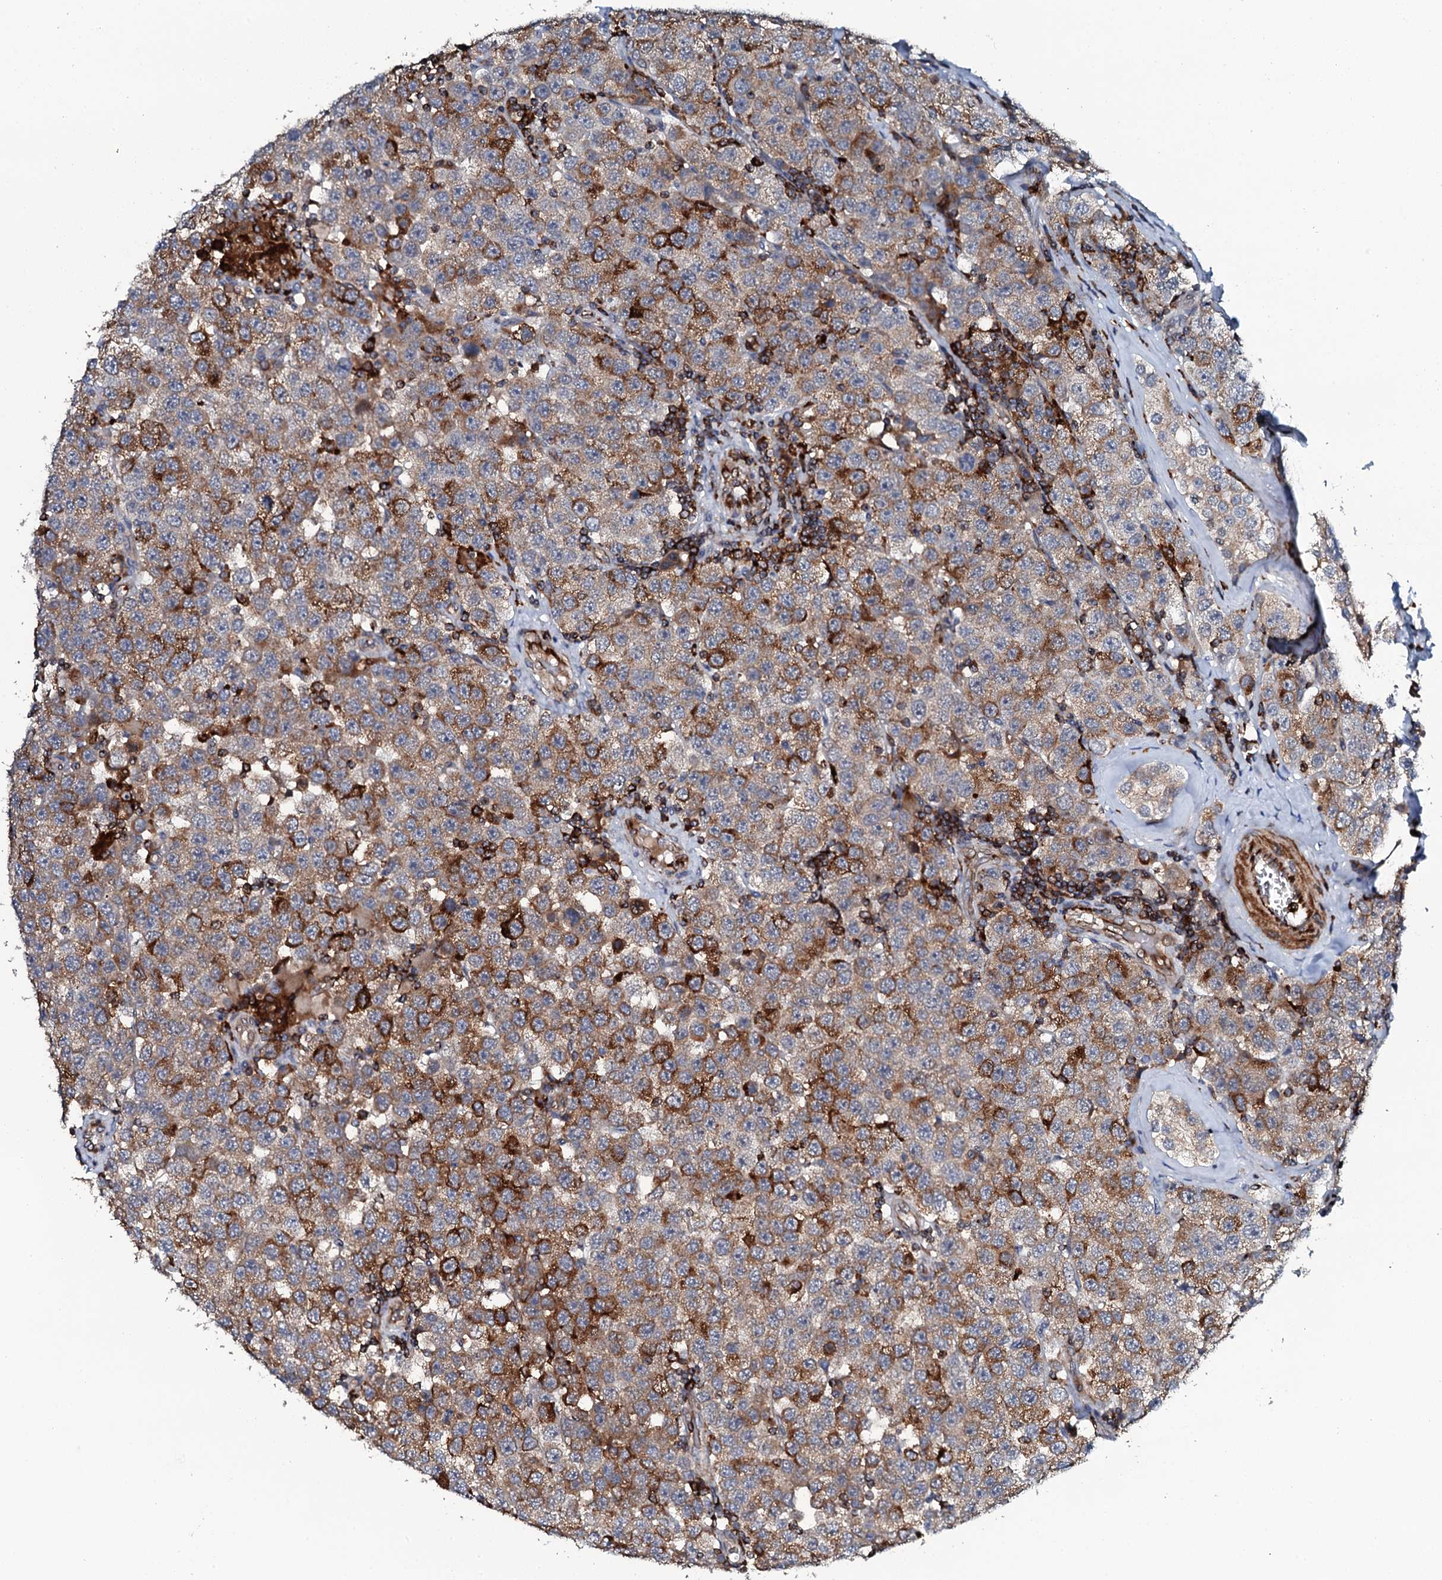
{"staining": {"intensity": "strong", "quantity": ">75%", "location": "cytoplasmic/membranous"}, "tissue": "testis cancer", "cell_type": "Tumor cells", "image_type": "cancer", "snomed": [{"axis": "morphology", "description": "Seminoma, NOS"}, {"axis": "topography", "description": "Testis"}], "caption": "Human testis seminoma stained with a brown dye shows strong cytoplasmic/membranous positive expression in approximately >75% of tumor cells.", "gene": "VAMP8", "patient": {"sex": "male", "age": 28}}